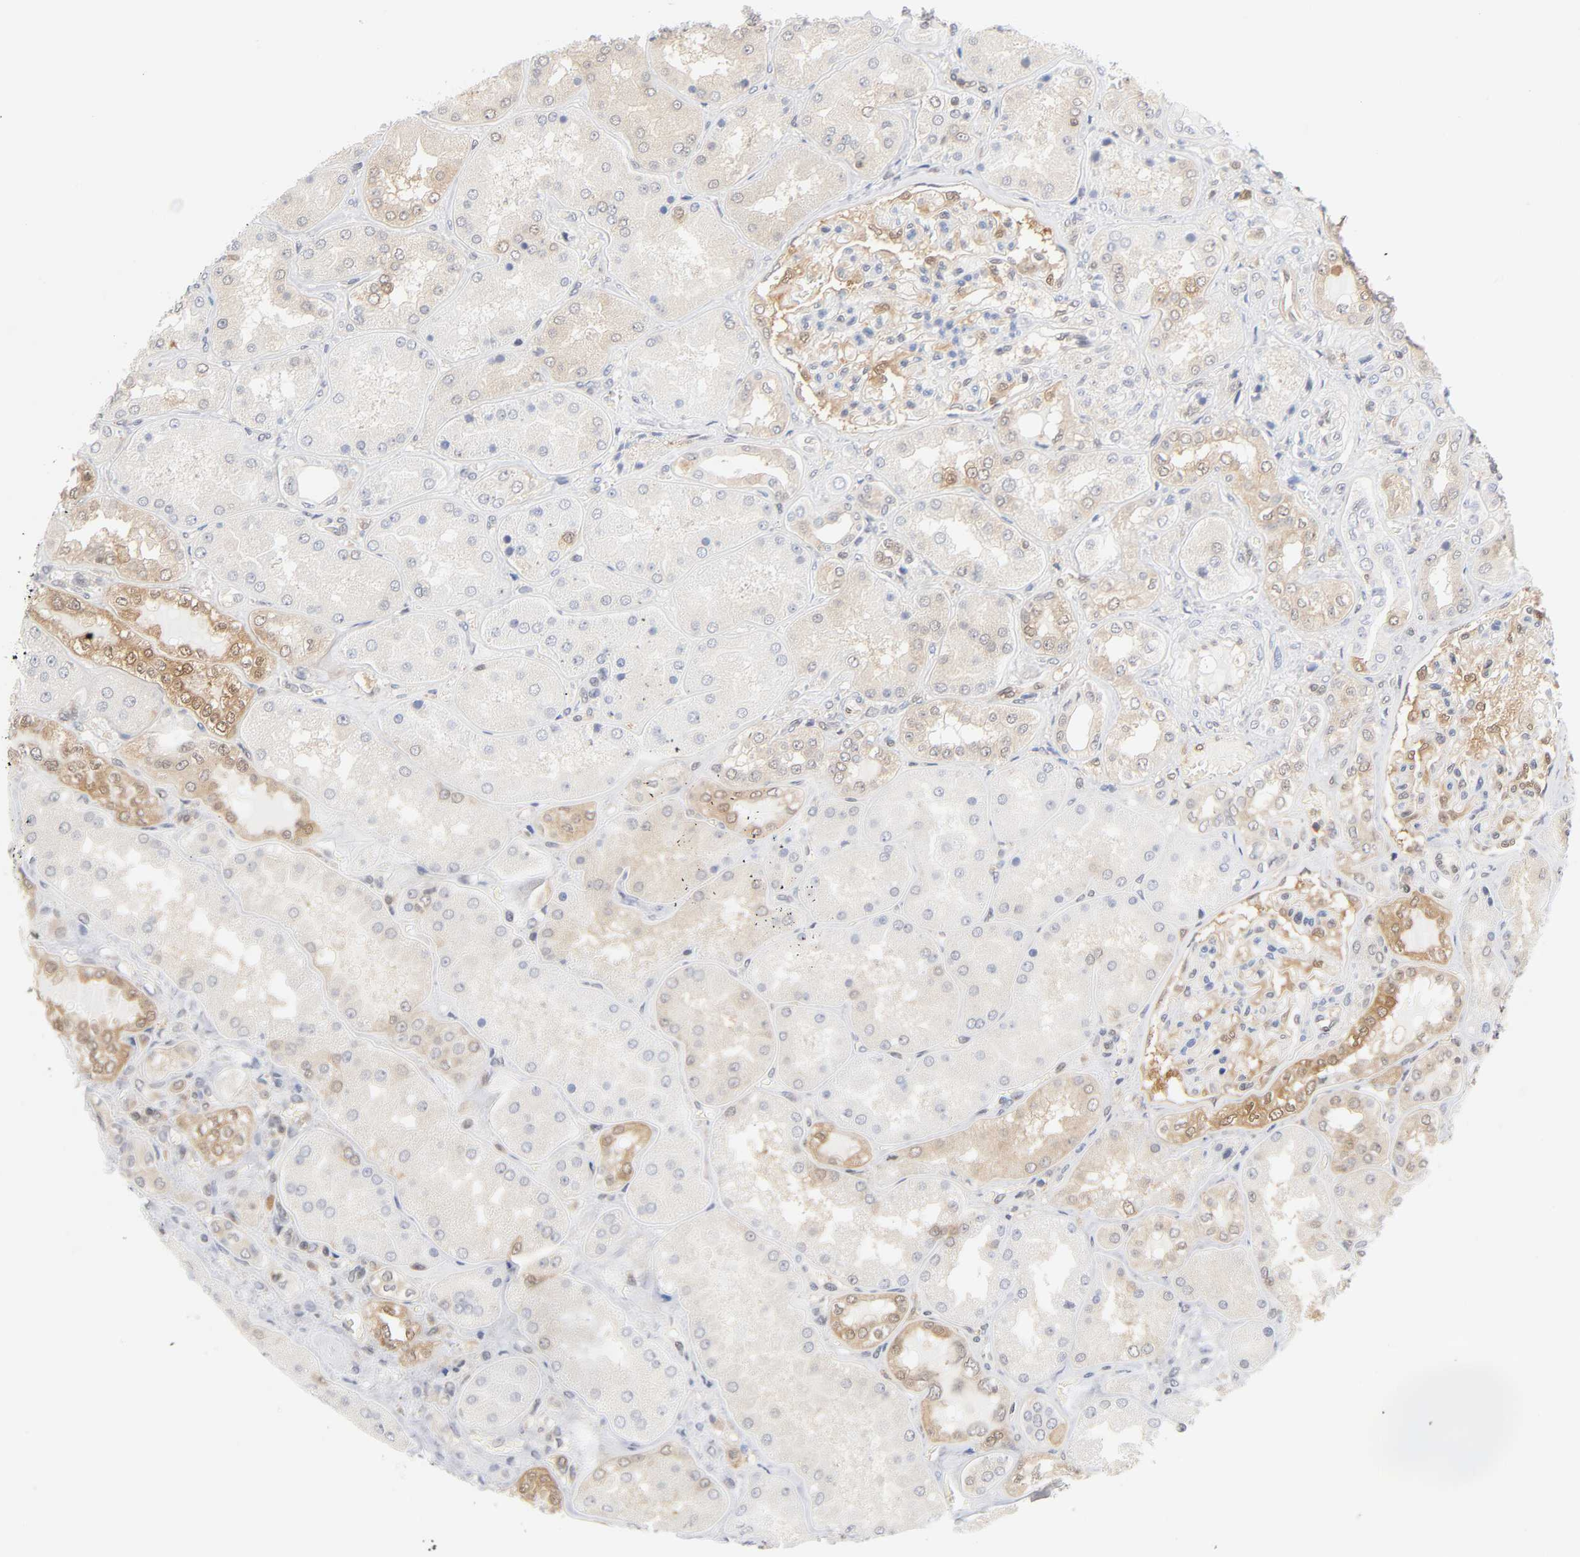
{"staining": {"intensity": "strong", "quantity": "<25%", "location": "cytoplasmic/membranous"}, "tissue": "kidney", "cell_type": "Cells in glomeruli", "image_type": "normal", "snomed": [{"axis": "morphology", "description": "Normal tissue, NOS"}, {"axis": "topography", "description": "Kidney"}], "caption": "Brown immunohistochemical staining in unremarkable human kidney reveals strong cytoplasmic/membranous positivity in about <25% of cells in glomeruli.", "gene": "DFFB", "patient": {"sex": "female", "age": 56}}